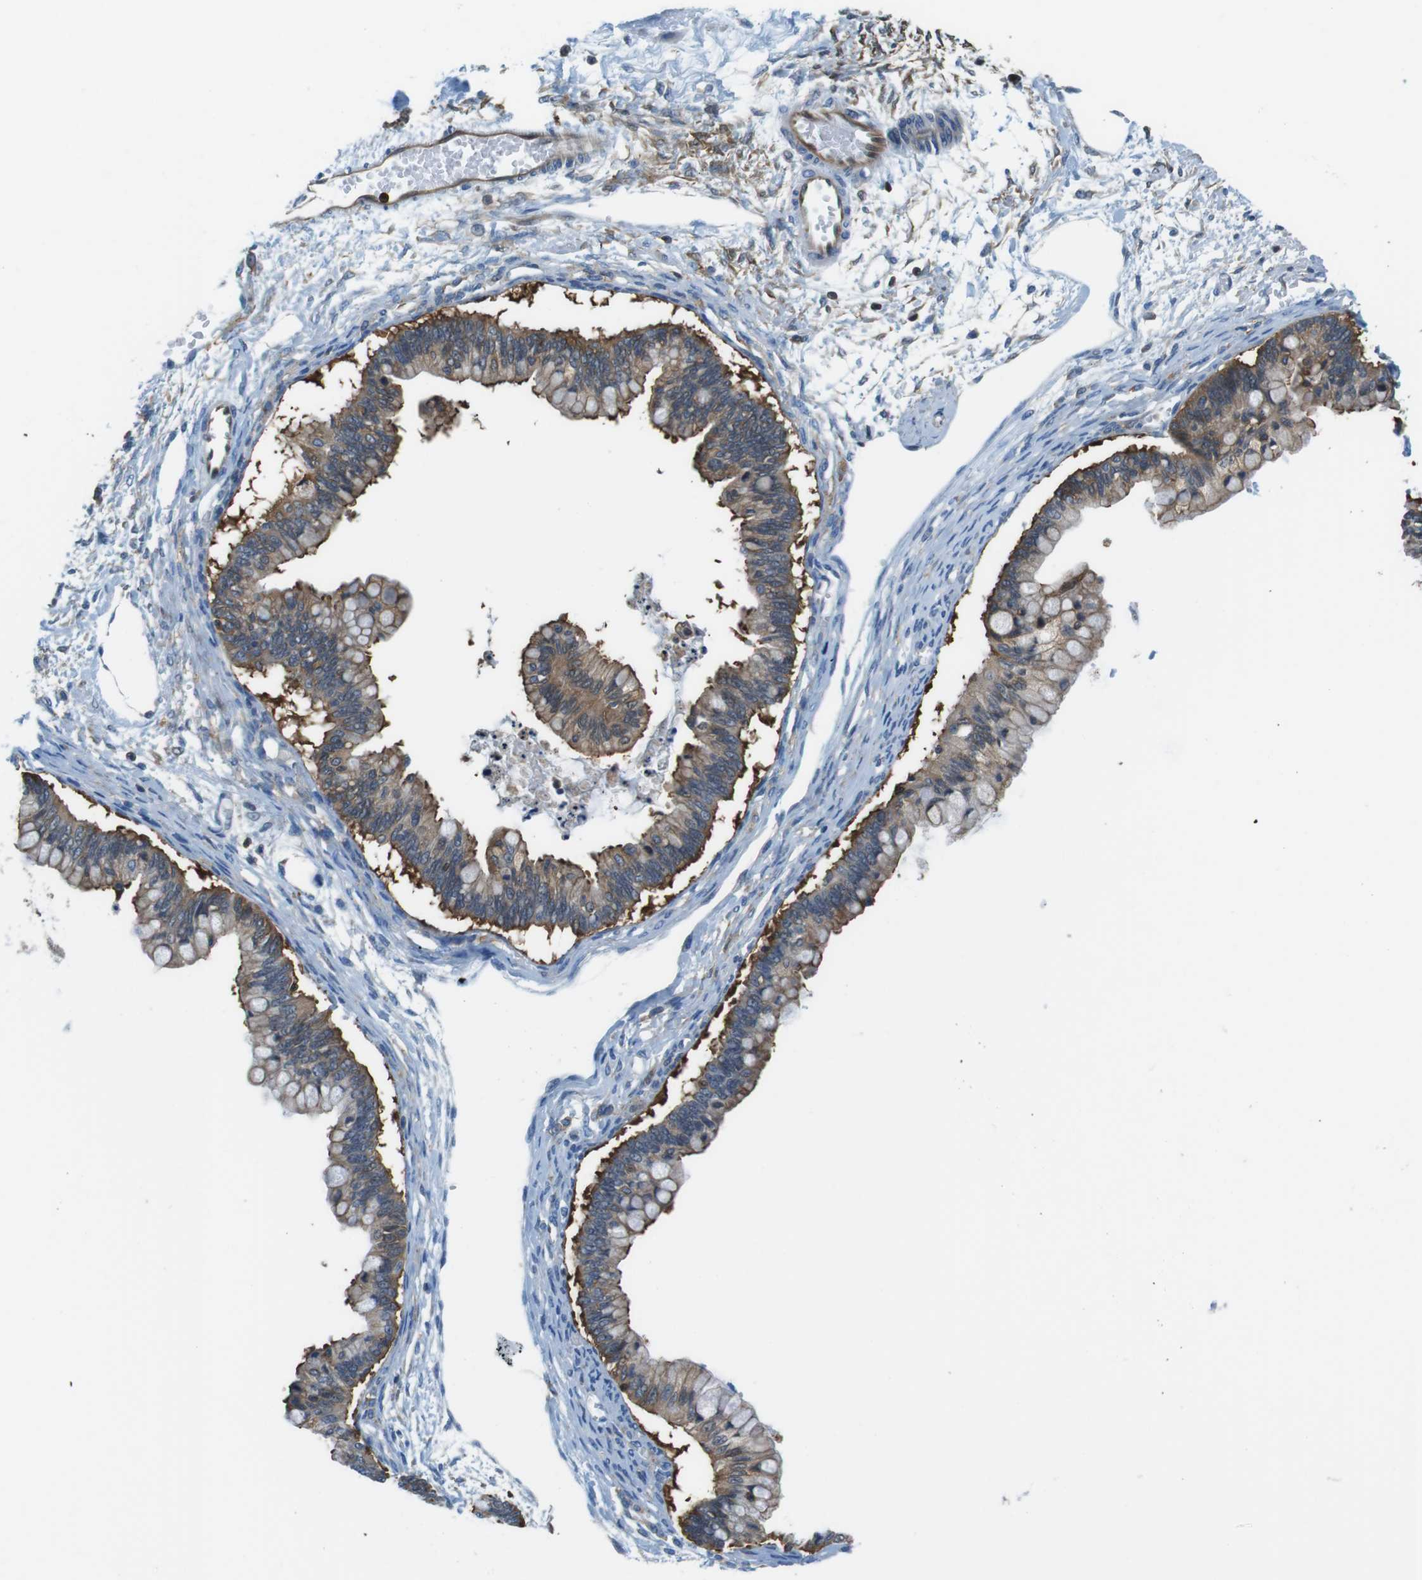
{"staining": {"intensity": "moderate", "quantity": ">75%", "location": "cytoplasmic/membranous"}, "tissue": "ovarian cancer", "cell_type": "Tumor cells", "image_type": "cancer", "snomed": [{"axis": "morphology", "description": "Cystadenocarcinoma, mucinous, NOS"}, {"axis": "topography", "description": "Ovary"}], "caption": "High-power microscopy captured an immunohistochemistry micrograph of mucinous cystadenocarcinoma (ovarian), revealing moderate cytoplasmic/membranous positivity in about >75% of tumor cells.", "gene": "TES", "patient": {"sex": "female", "age": 57}}